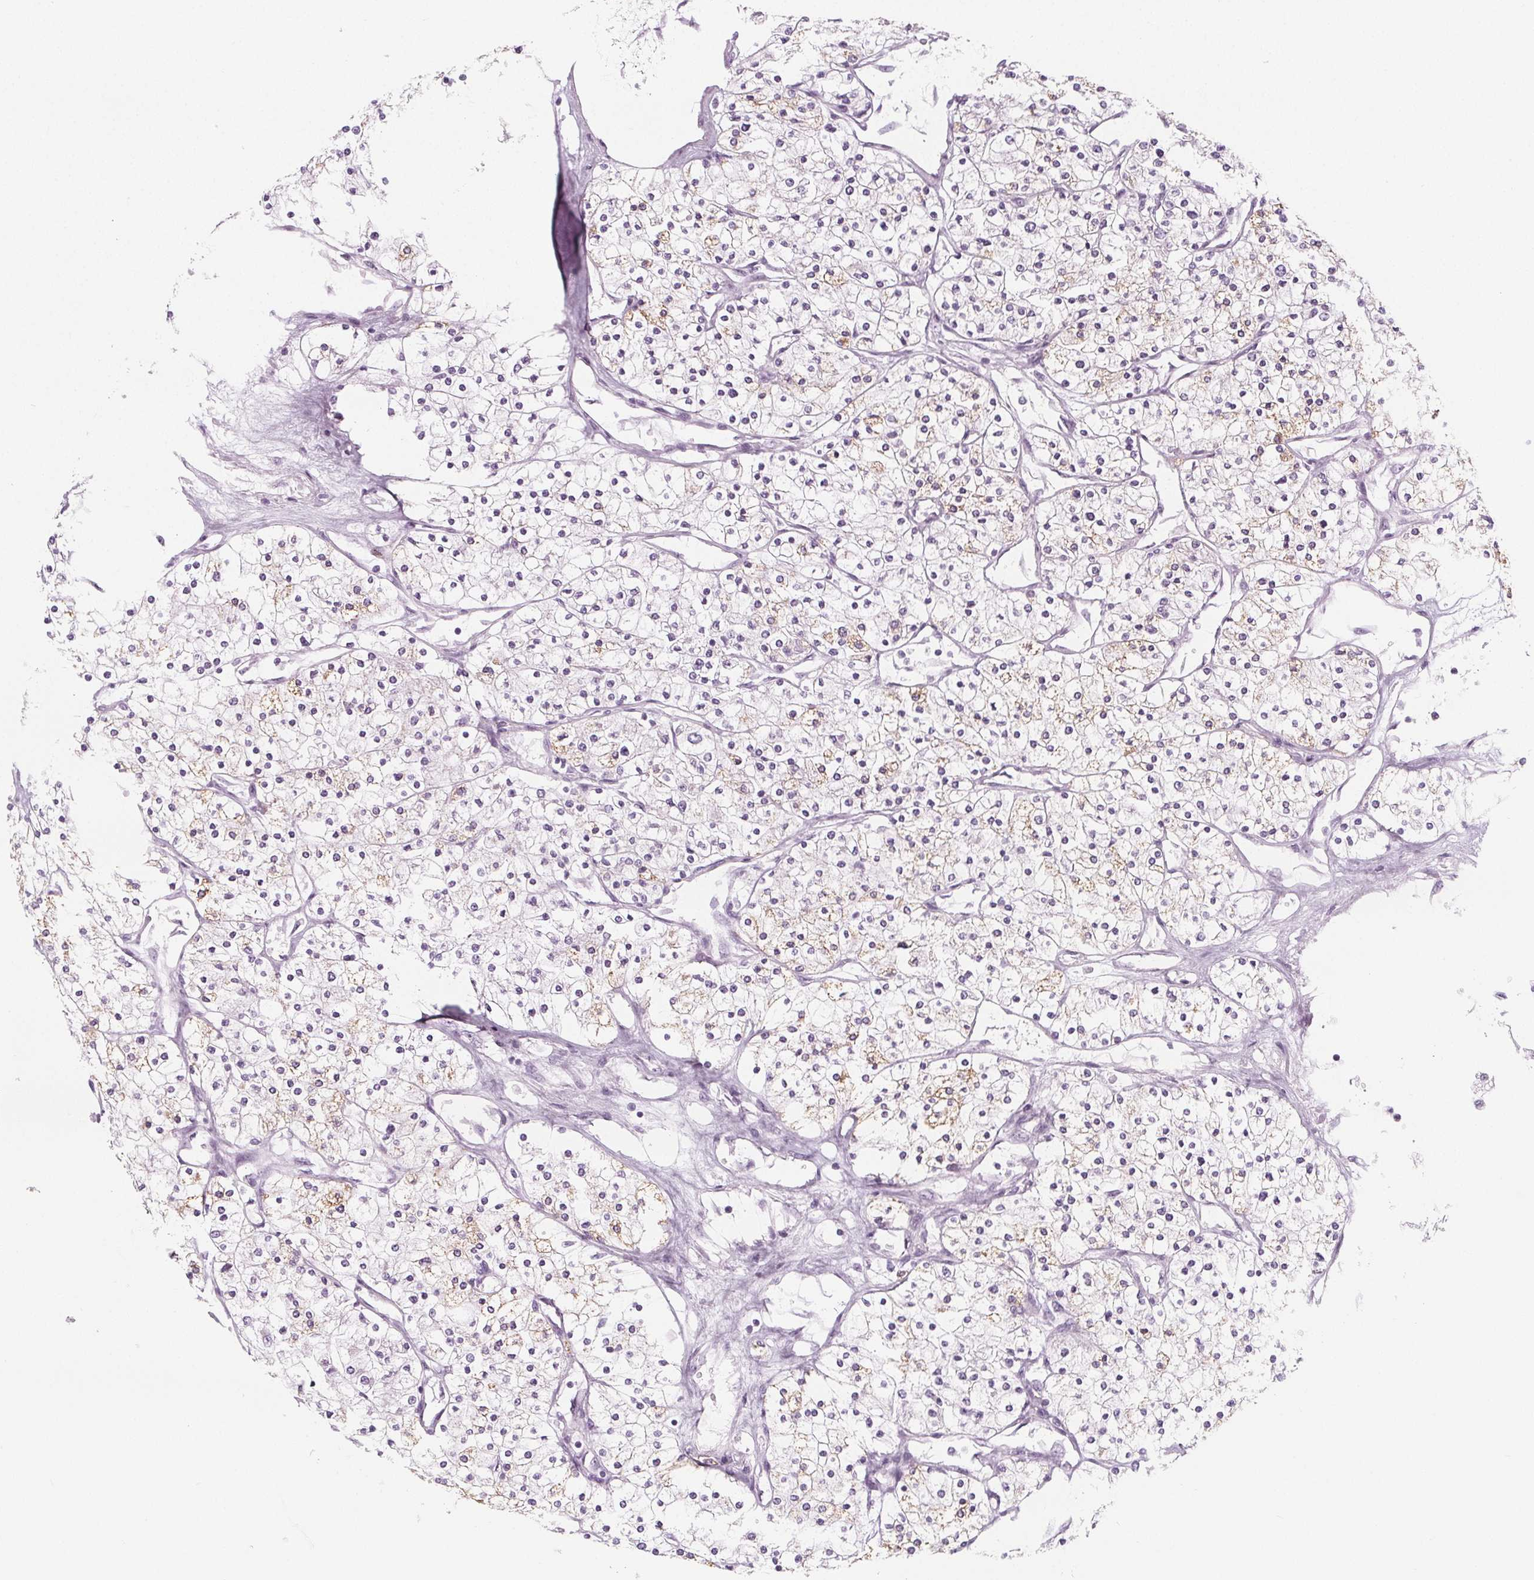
{"staining": {"intensity": "negative", "quantity": "none", "location": "none"}, "tissue": "renal cancer", "cell_type": "Tumor cells", "image_type": "cancer", "snomed": [{"axis": "morphology", "description": "Adenocarcinoma, NOS"}, {"axis": "topography", "description": "Kidney"}], "caption": "The image reveals no staining of tumor cells in renal cancer (adenocarcinoma). (DAB immunohistochemistry (IHC) with hematoxylin counter stain).", "gene": "IL17C", "patient": {"sex": "male", "age": 80}}